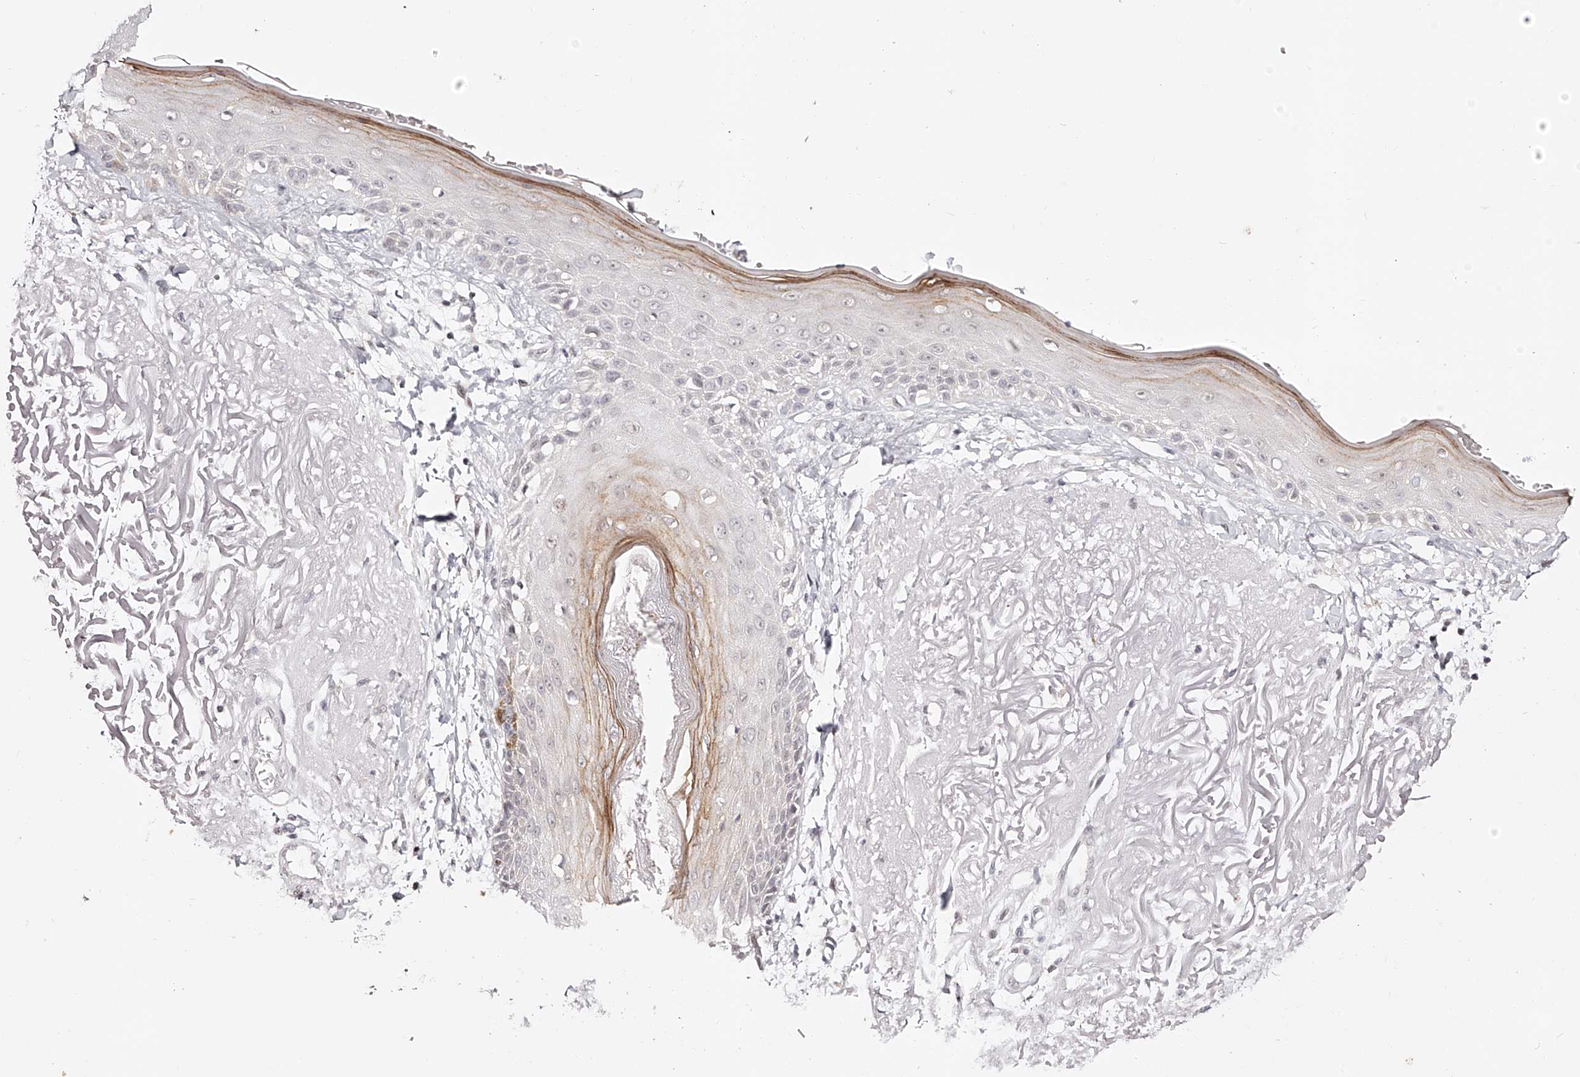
{"staining": {"intensity": "negative", "quantity": "none", "location": "none"}, "tissue": "skin", "cell_type": "Fibroblasts", "image_type": "normal", "snomed": [{"axis": "morphology", "description": "Normal tissue, NOS"}, {"axis": "topography", "description": "Skin"}, {"axis": "topography", "description": "Skeletal muscle"}], "caption": "The histopathology image reveals no significant staining in fibroblasts of skin.", "gene": "USF3", "patient": {"sex": "male", "age": 83}}